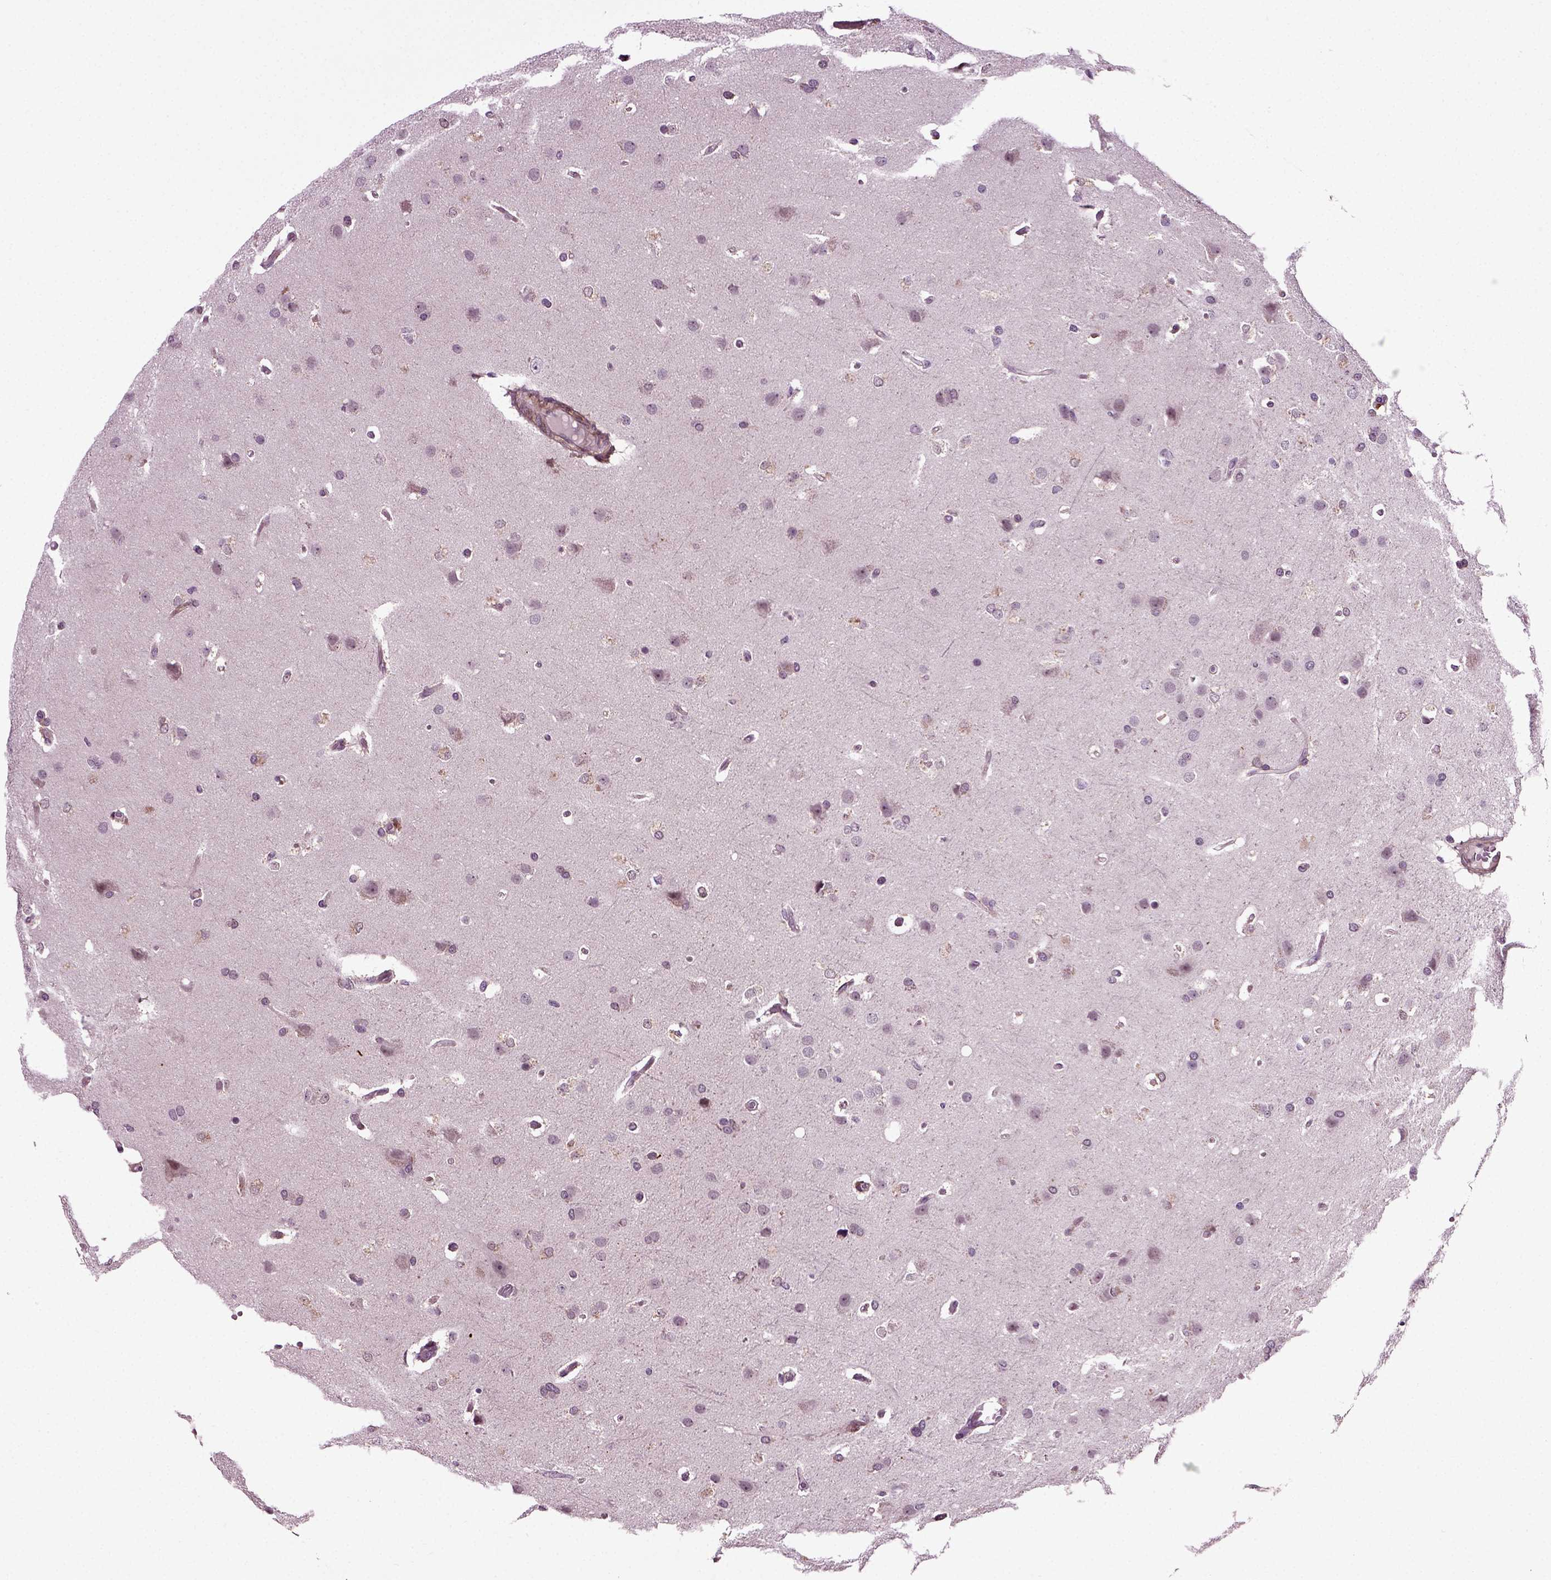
{"staining": {"intensity": "negative", "quantity": "none", "location": "none"}, "tissue": "glioma", "cell_type": "Tumor cells", "image_type": "cancer", "snomed": [{"axis": "morphology", "description": "Glioma, malignant, High grade"}, {"axis": "topography", "description": "Brain"}], "caption": "High power microscopy histopathology image of an IHC image of glioma, revealing no significant positivity in tumor cells.", "gene": "KNSTRN", "patient": {"sex": "male", "age": 68}}